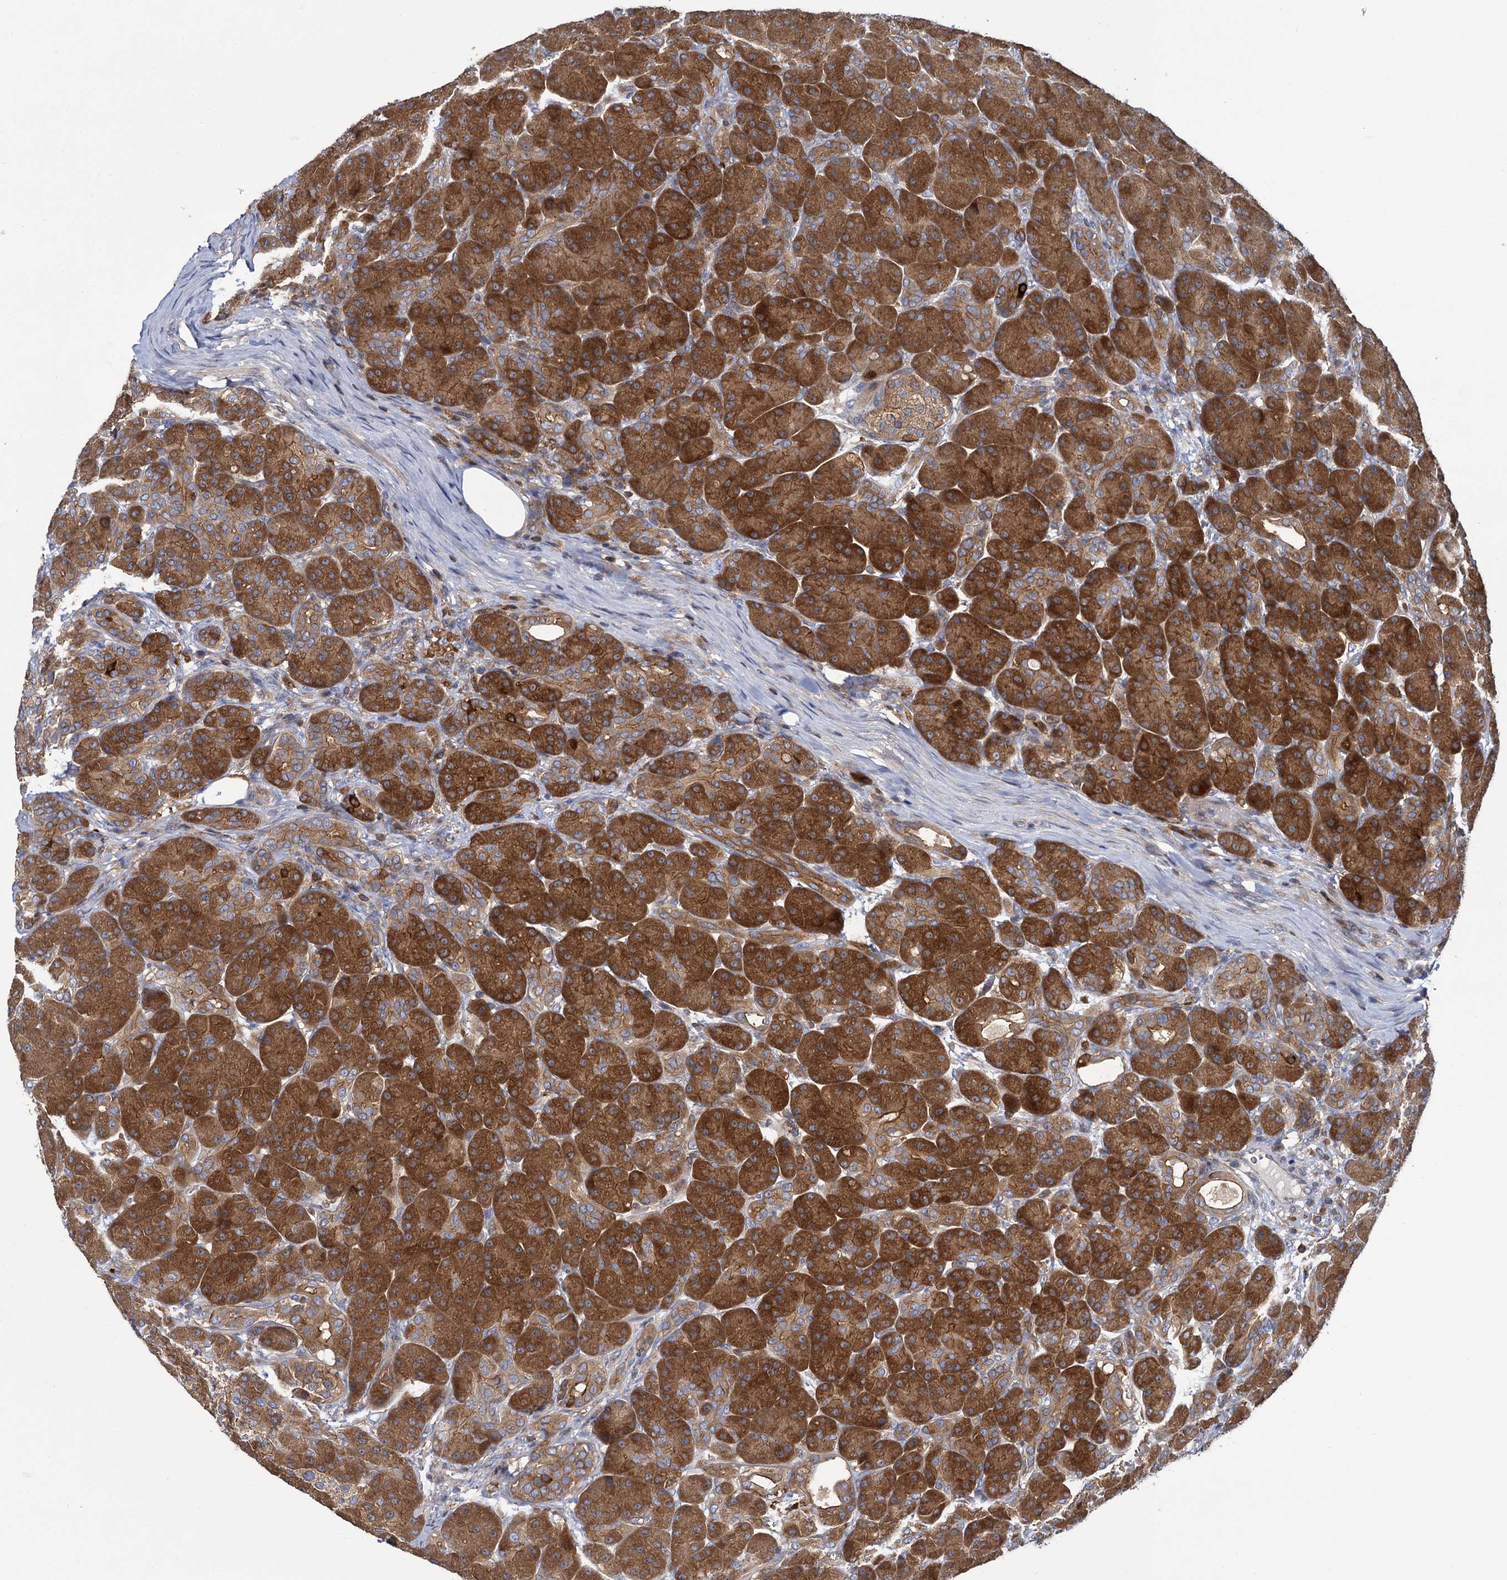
{"staining": {"intensity": "strong", "quantity": ">75%", "location": "cytoplasmic/membranous"}, "tissue": "pancreas", "cell_type": "Exocrine glandular cells", "image_type": "normal", "snomed": [{"axis": "morphology", "description": "Normal tissue, NOS"}, {"axis": "topography", "description": "Pancreas"}], "caption": "DAB (3,3'-diaminobenzidine) immunohistochemical staining of benign human pancreas exhibits strong cytoplasmic/membranous protein expression in approximately >75% of exocrine glandular cells.", "gene": "GCLC", "patient": {"sex": "male", "age": 63}}